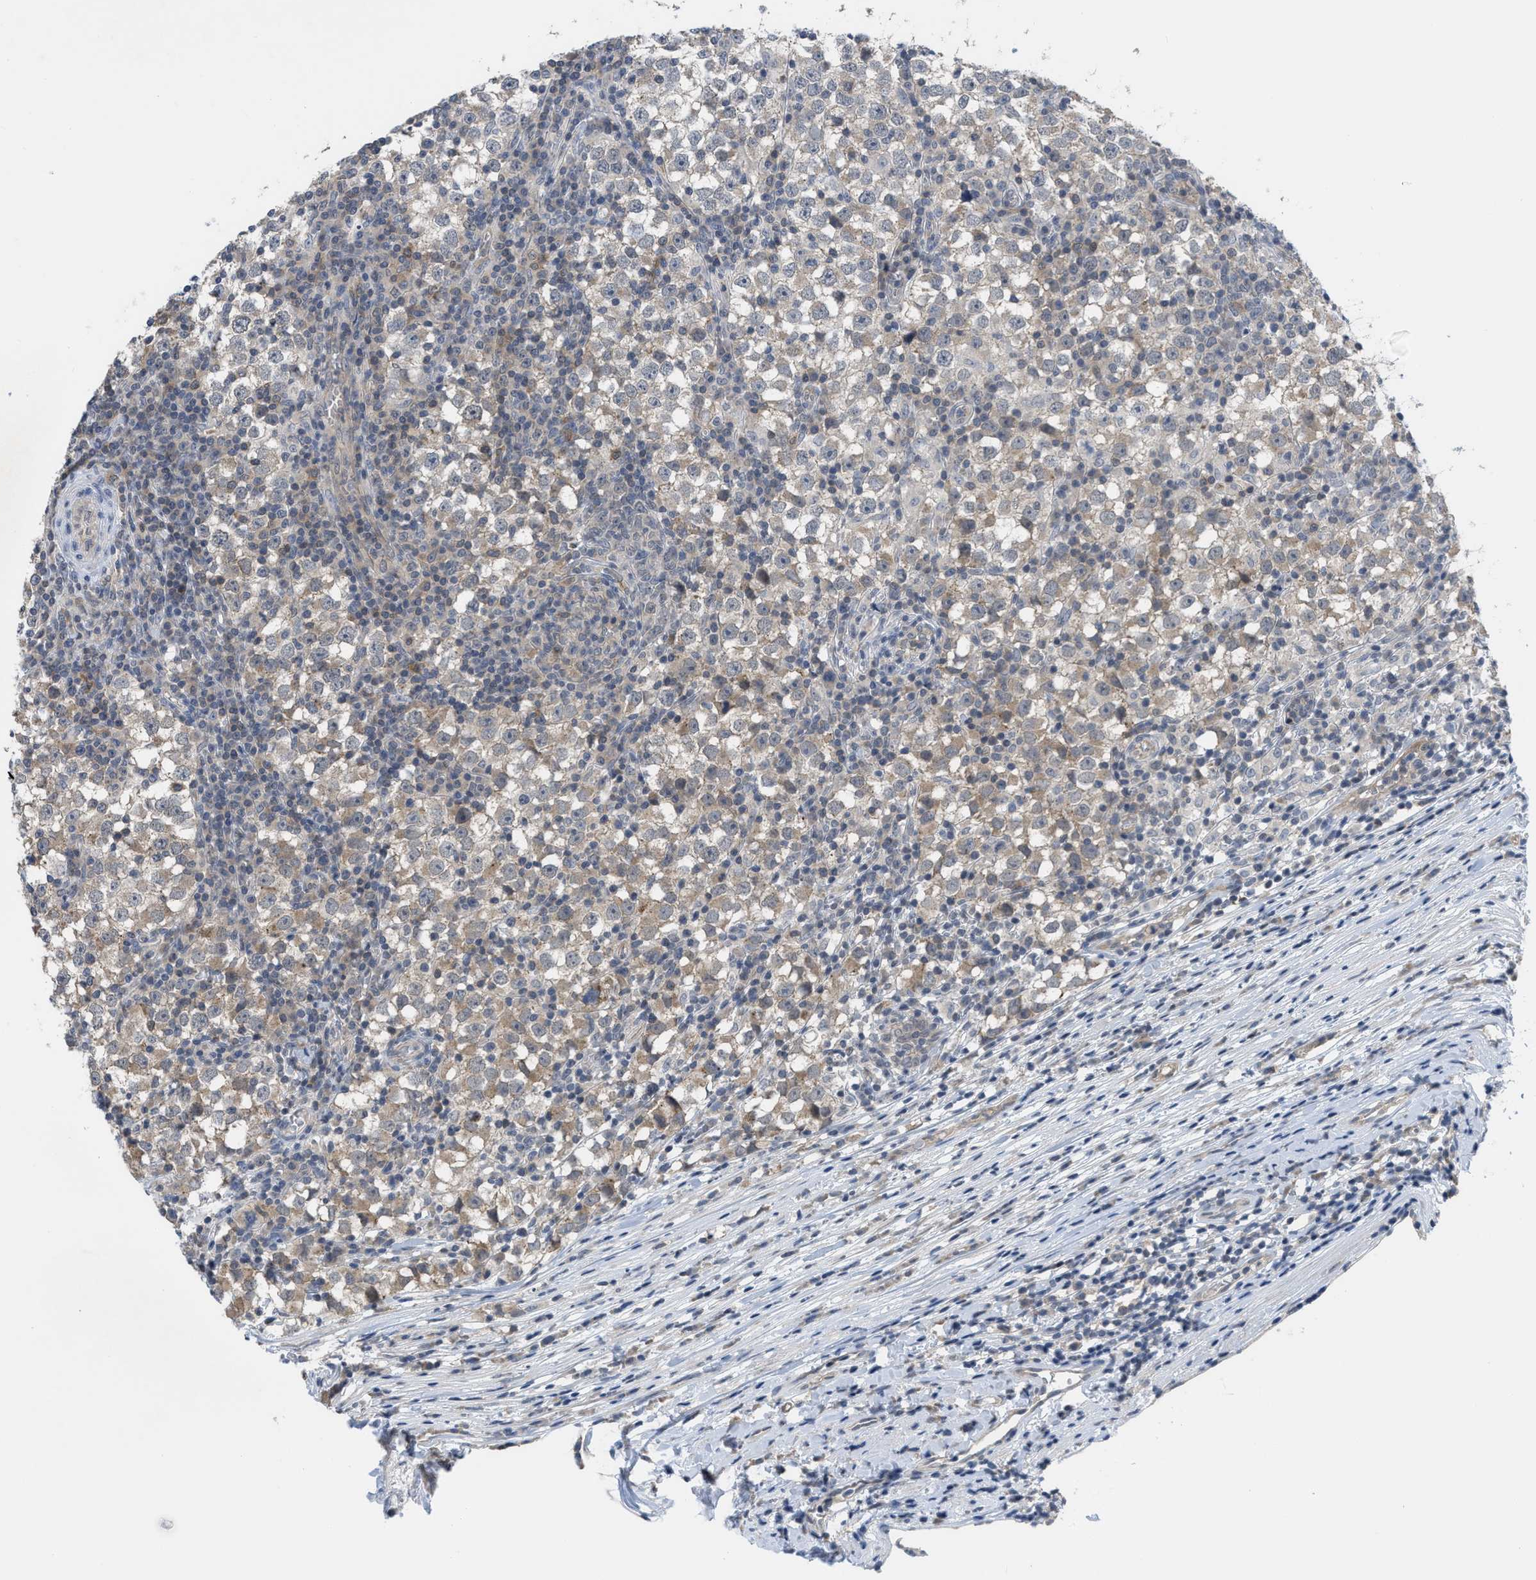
{"staining": {"intensity": "weak", "quantity": "<25%", "location": "cytoplasmic/membranous"}, "tissue": "testis cancer", "cell_type": "Tumor cells", "image_type": "cancer", "snomed": [{"axis": "morphology", "description": "Seminoma, NOS"}, {"axis": "topography", "description": "Testis"}], "caption": "Immunohistochemical staining of testis seminoma shows no significant expression in tumor cells.", "gene": "LDAF1", "patient": {"sex": "male", "age": 65}}